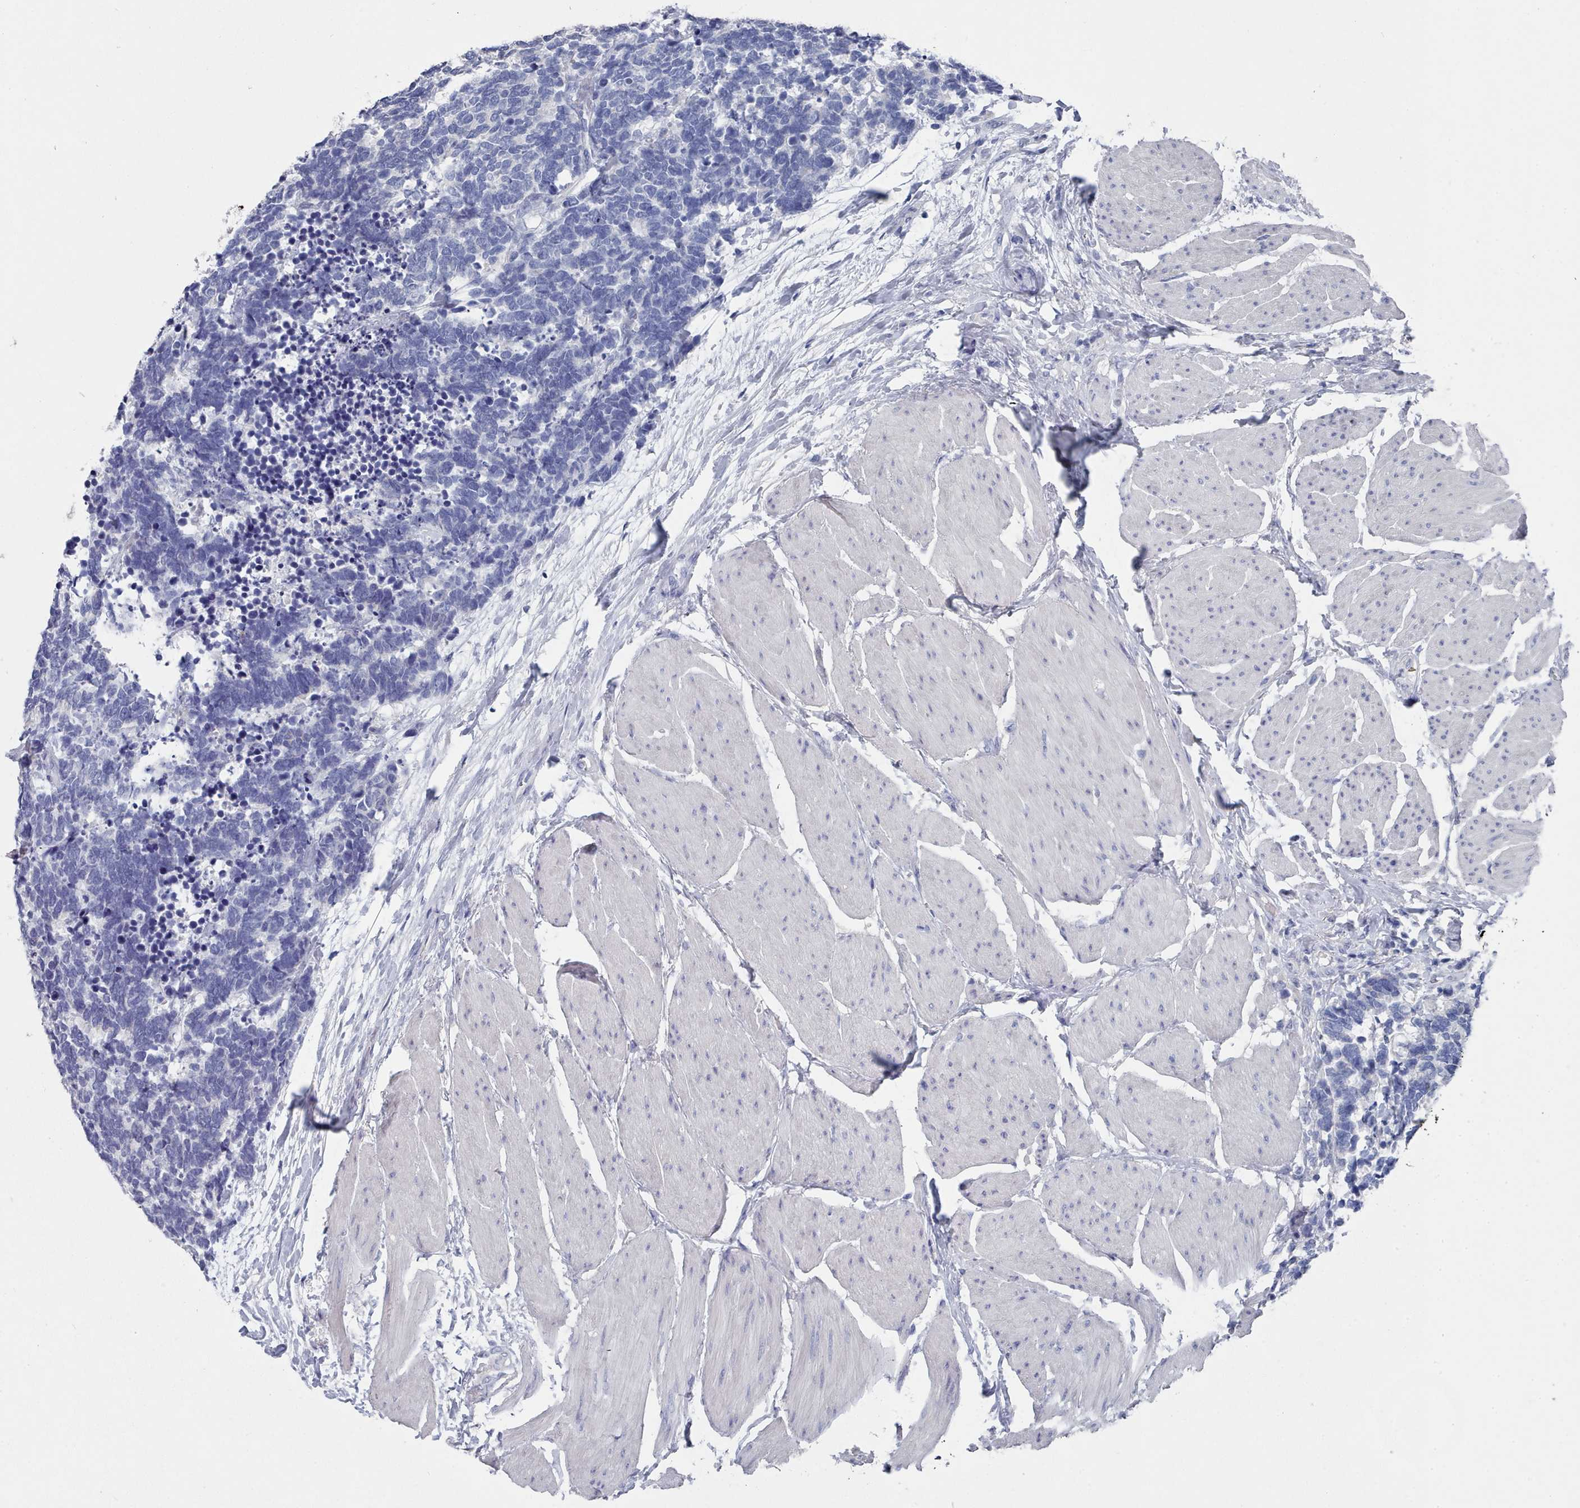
{"staining": {"intensity": "negative", "quantity": "none", "location": "none"}, "tissue": "carcinoid", "cell_type": "Tumor cells", "image_type": "cancer", "snomed": [{"axis": "morphology", "description": "Carcinoma, NOS"}, {"axis": "morphology", "description": "Carcinoid, malignant, NOS"}, {"axis": "topography", "description": "Urinary bladder"}], "caption": "The micrograph demonstrates no staining of tumor cells in carcinoid. Brightfield microscopy of immunohistochemistry (IHC) stained with DAB (brown) and hematoxylin (blue), captured at high magnification.", "gene": "ACAD11", "patient": {"sex": "male", "age": 57}}